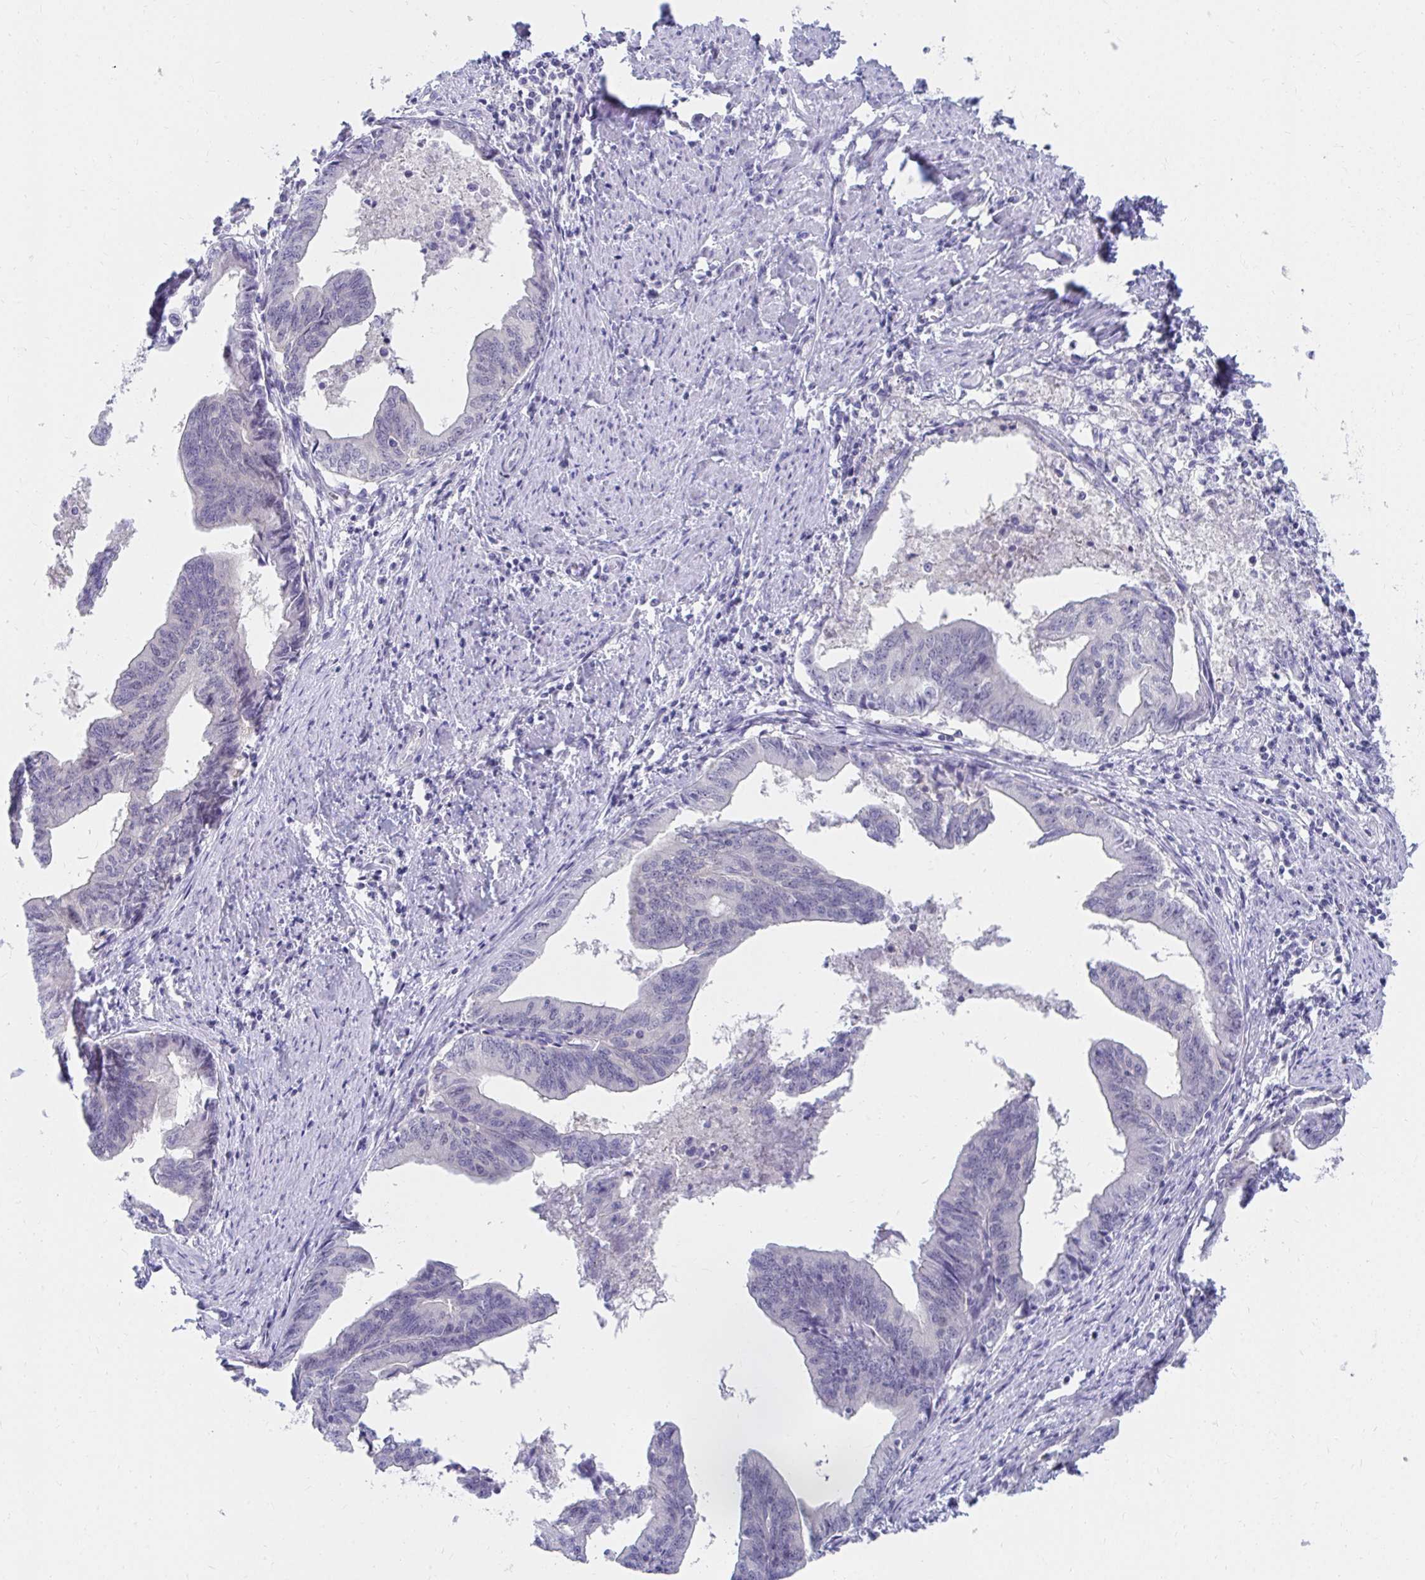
{"staining": {"intensity": "negative", "quantity": "none", "location": "none"}, "tissue": "endometrial cancer", "cell_type": "Tumor cells", "image_type": "cancer", "snomed": [{"axis": "morphology", "description": "Adenocarcinoma, NOS"}, {"axis": "topography", "description": "Endometrium"}], "caption": "IHC photomicrograph of neoplastic tissue: endometrial adenocarcinoma stained with DAB (3,3'-diaminobenzidine) exhibits no significant protein expression in tumor cells.", "gene": "C19orf81", "patient": {"sex": "female", "age": 65}}